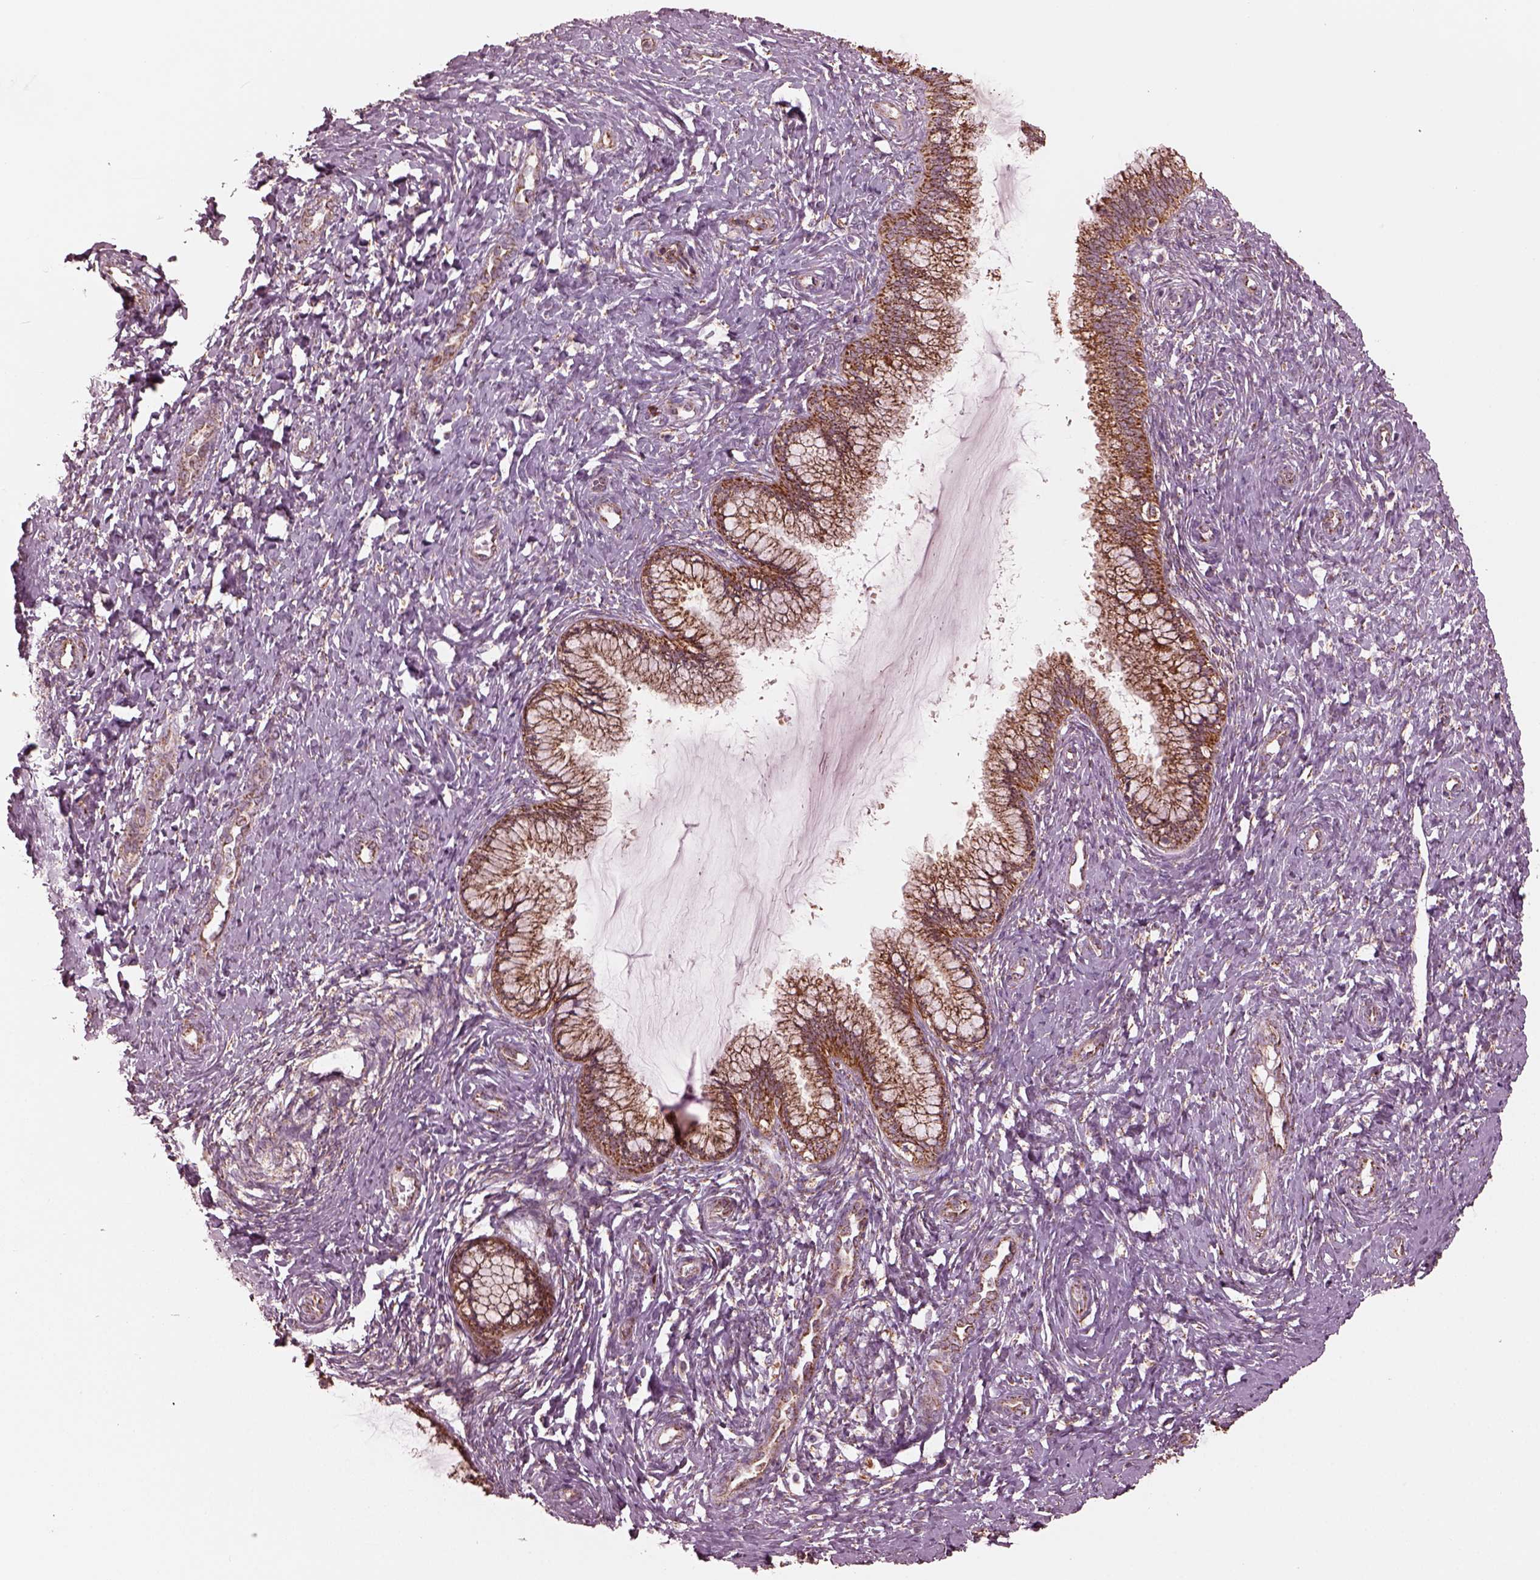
{"staining": {"intensity": "strong", "quantity": "25%-75%", "location": "cytoplasmic/membranous"}, "tissue": "cervix", "cell_type": "Glandular cells", "image_type": "normal", "snomed": [{"axis": "morphology", "description": "Normal tissue, NOS"}, {"axis": "topography", "description": "Cervix"}], "caption": "Immunohistochemical staining of normal human cervix demonstrates high levels of strong cytoplasmic/membranous positivity in about 25%-75% of glandular cells. (DAB = brown stain, brightfield microscopy at high magnification).", "gene": "NDUFB10", "patient": {"sex": "female", "age": 37}}